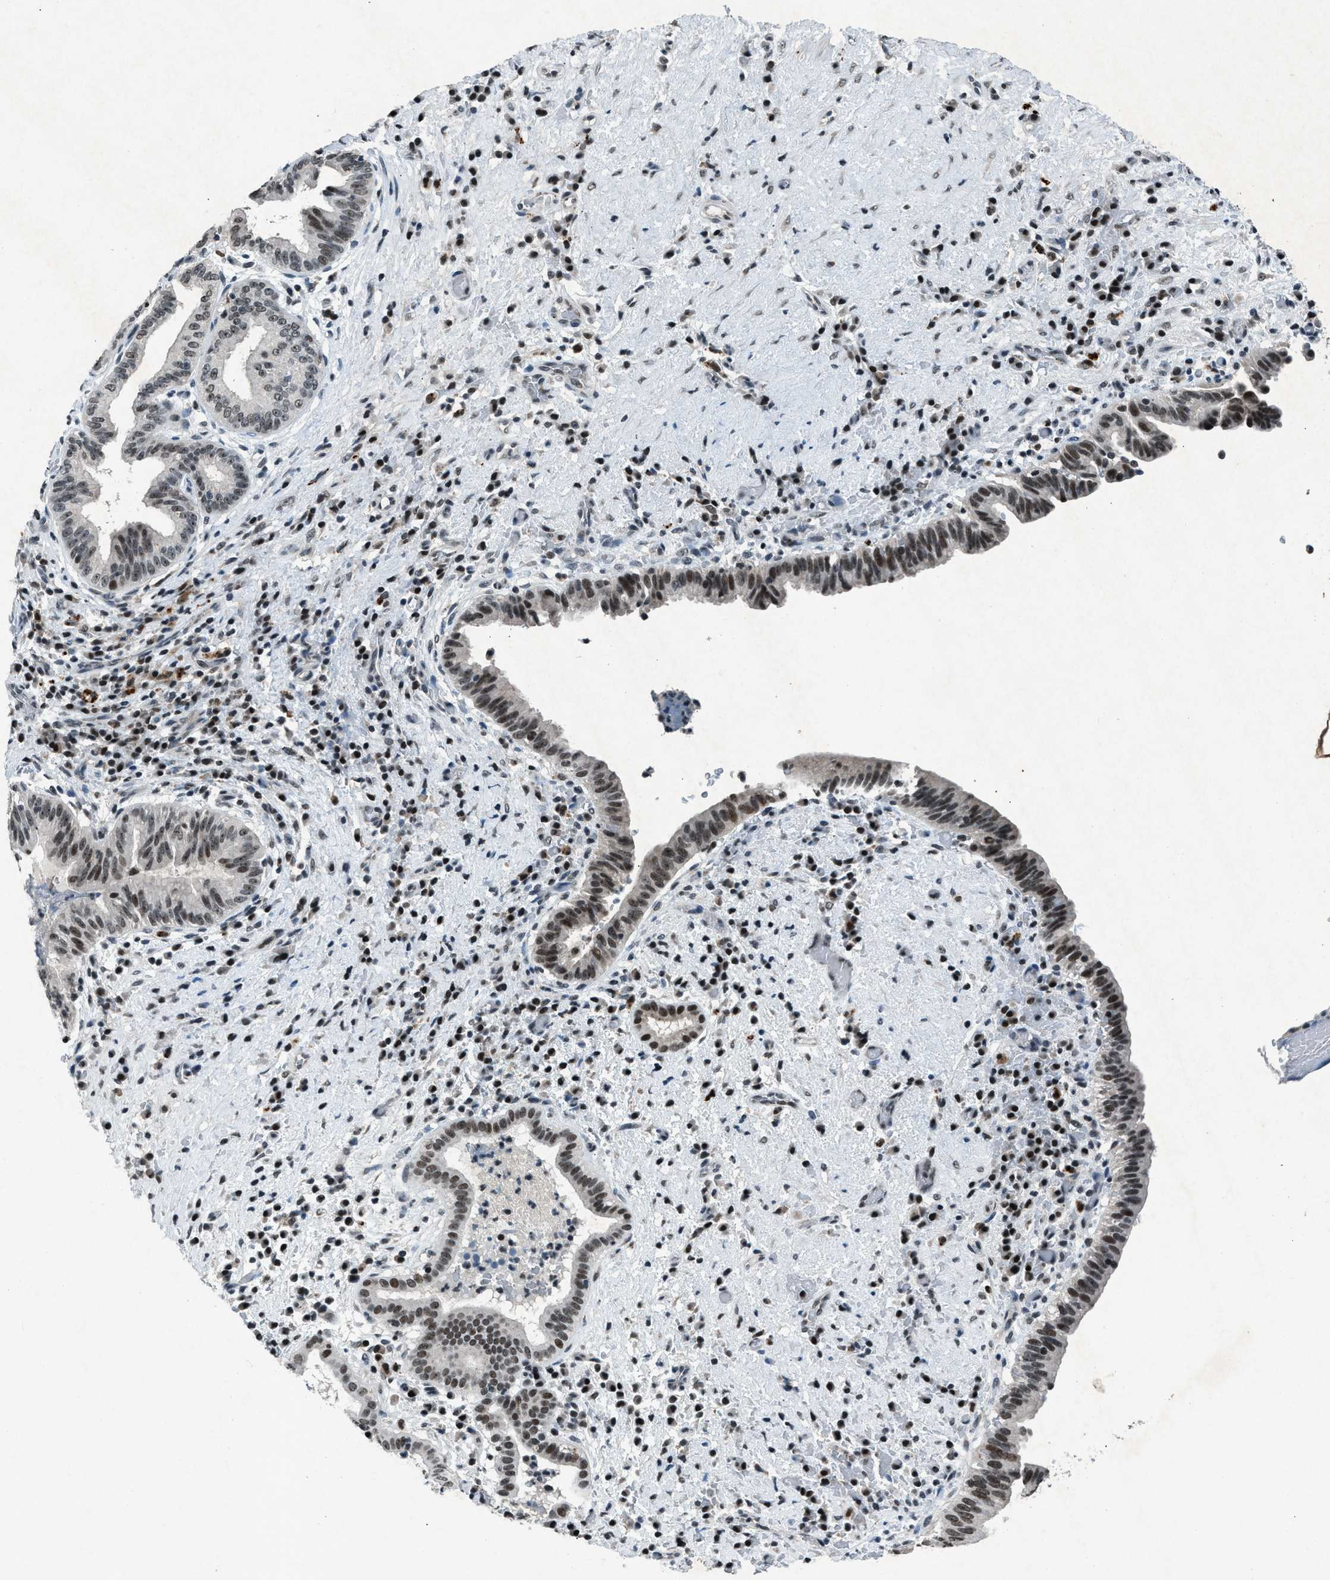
{"staining": {"intensity": "moderate", "quantity": ">75%", "location": "nuclear"}, "tissue": "liver cancer", "cell_type": "Tumor cells", "image_type": "cancer", "snomed": [{"axis": "morphology", "description": "Cholangiocarcinoma"}, {"axis": "topography", "description": "Liver"}], "caption": "High-magnification brightfield microscopy of cholangiocarcinoma (liver) stained with DAB (3,3'-diaminobenzidine) (brown) and counterstained with hematoxylin (blue). tumor cells exhibit moderate nuclear staining is appreciated in approximately>75% of cells.", "gene": "ADCY1", "patient": {"sex": "female", "age": 38}}